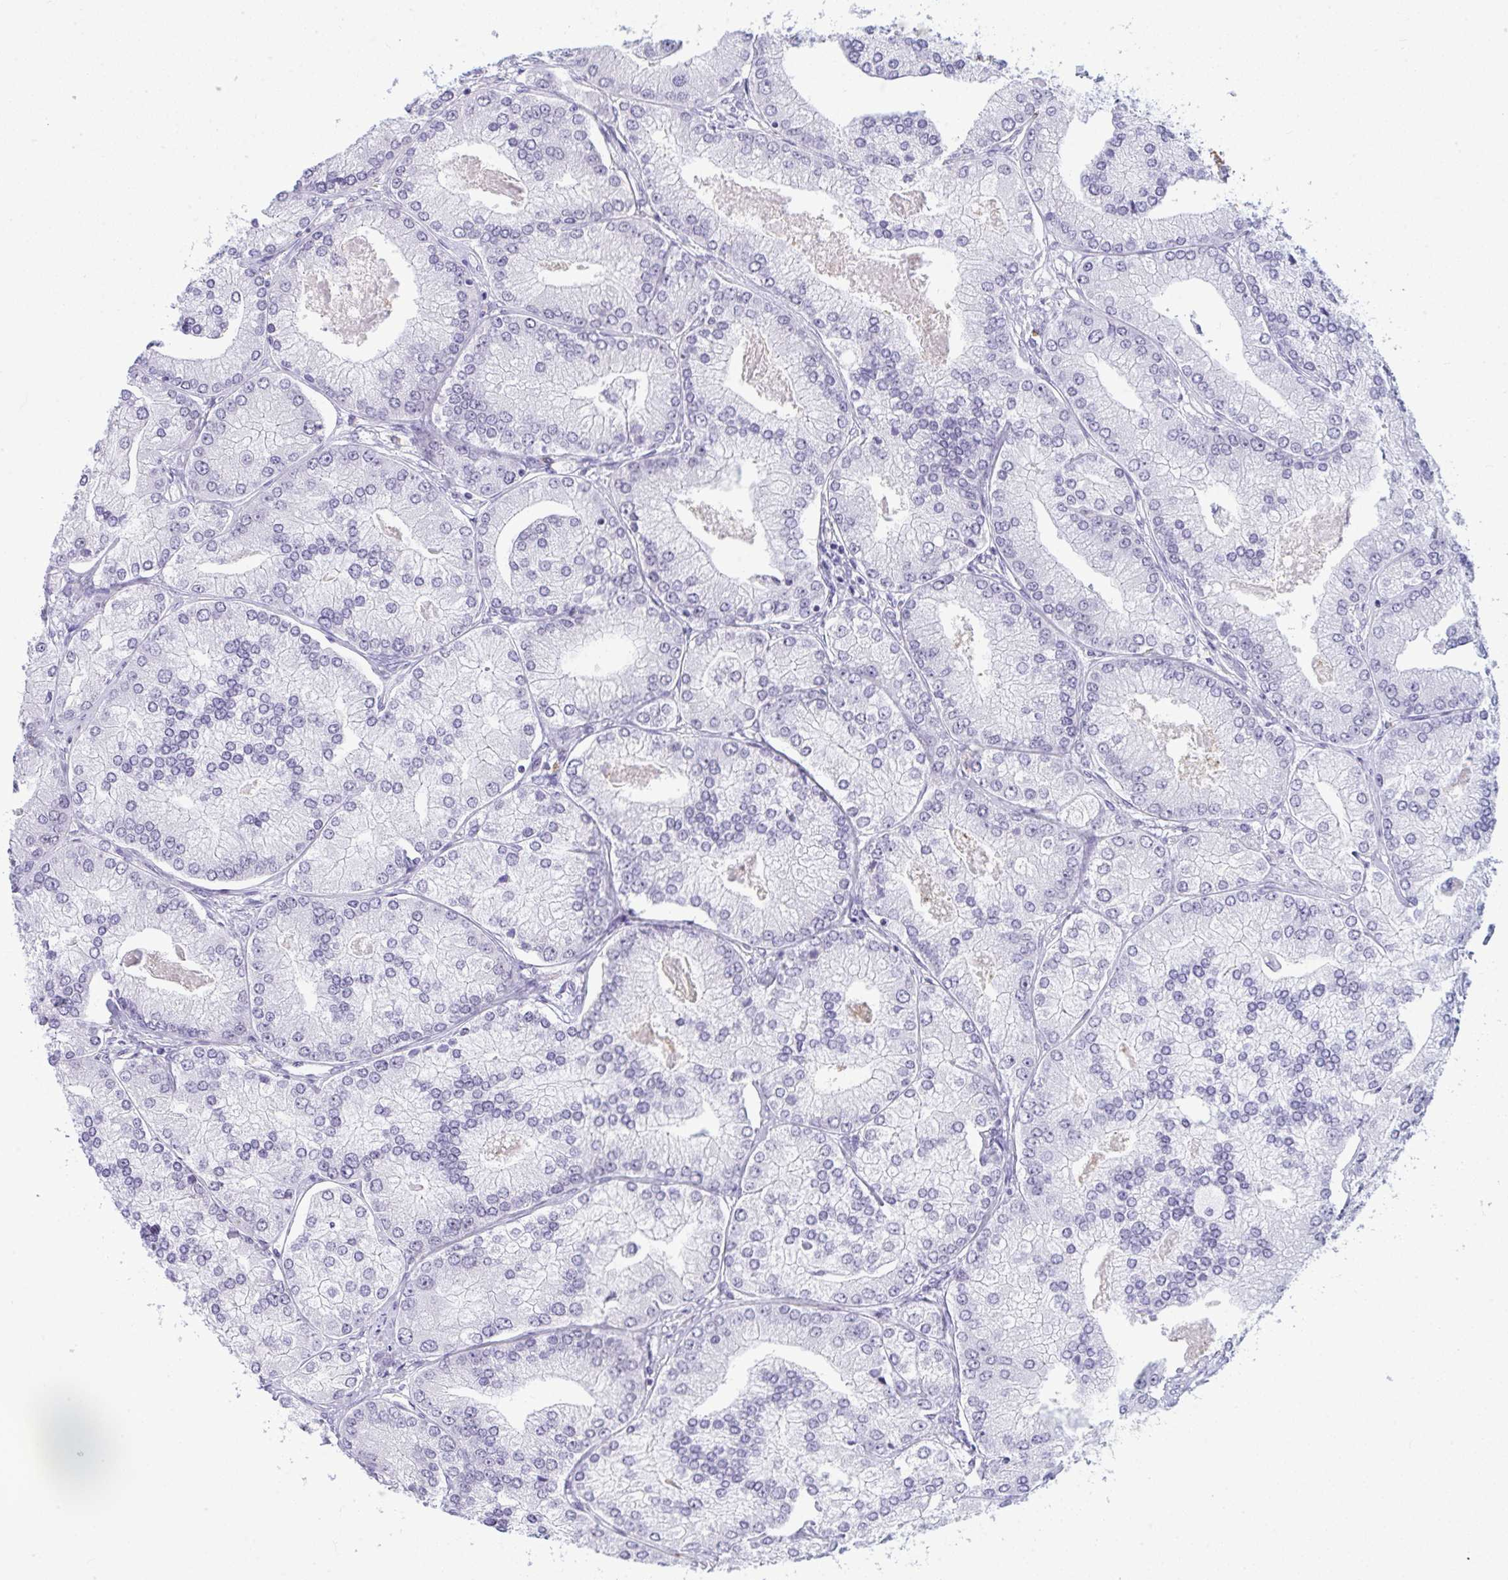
{"staining": {"intensity": "negative", "quantity": "none", "location": "none"}, "tissue": "prostate cancer", "cell_type": "Tumor cells", "image_type": "cancer", "snomed": [{"axis": "morphology", "description": "Adenocarcinoma, High grade"}, {"axis": "topography", "description": "Prostate"}], "caption": "There is no significant positivity in tumor cells of prostate cancer (high-grade adenocarcinoma). (DAB immunohistochemistry (IHC) with hematoxylin counter stain).", "gene": "ELN", "patient": {"sex": "male", "age": 61}}